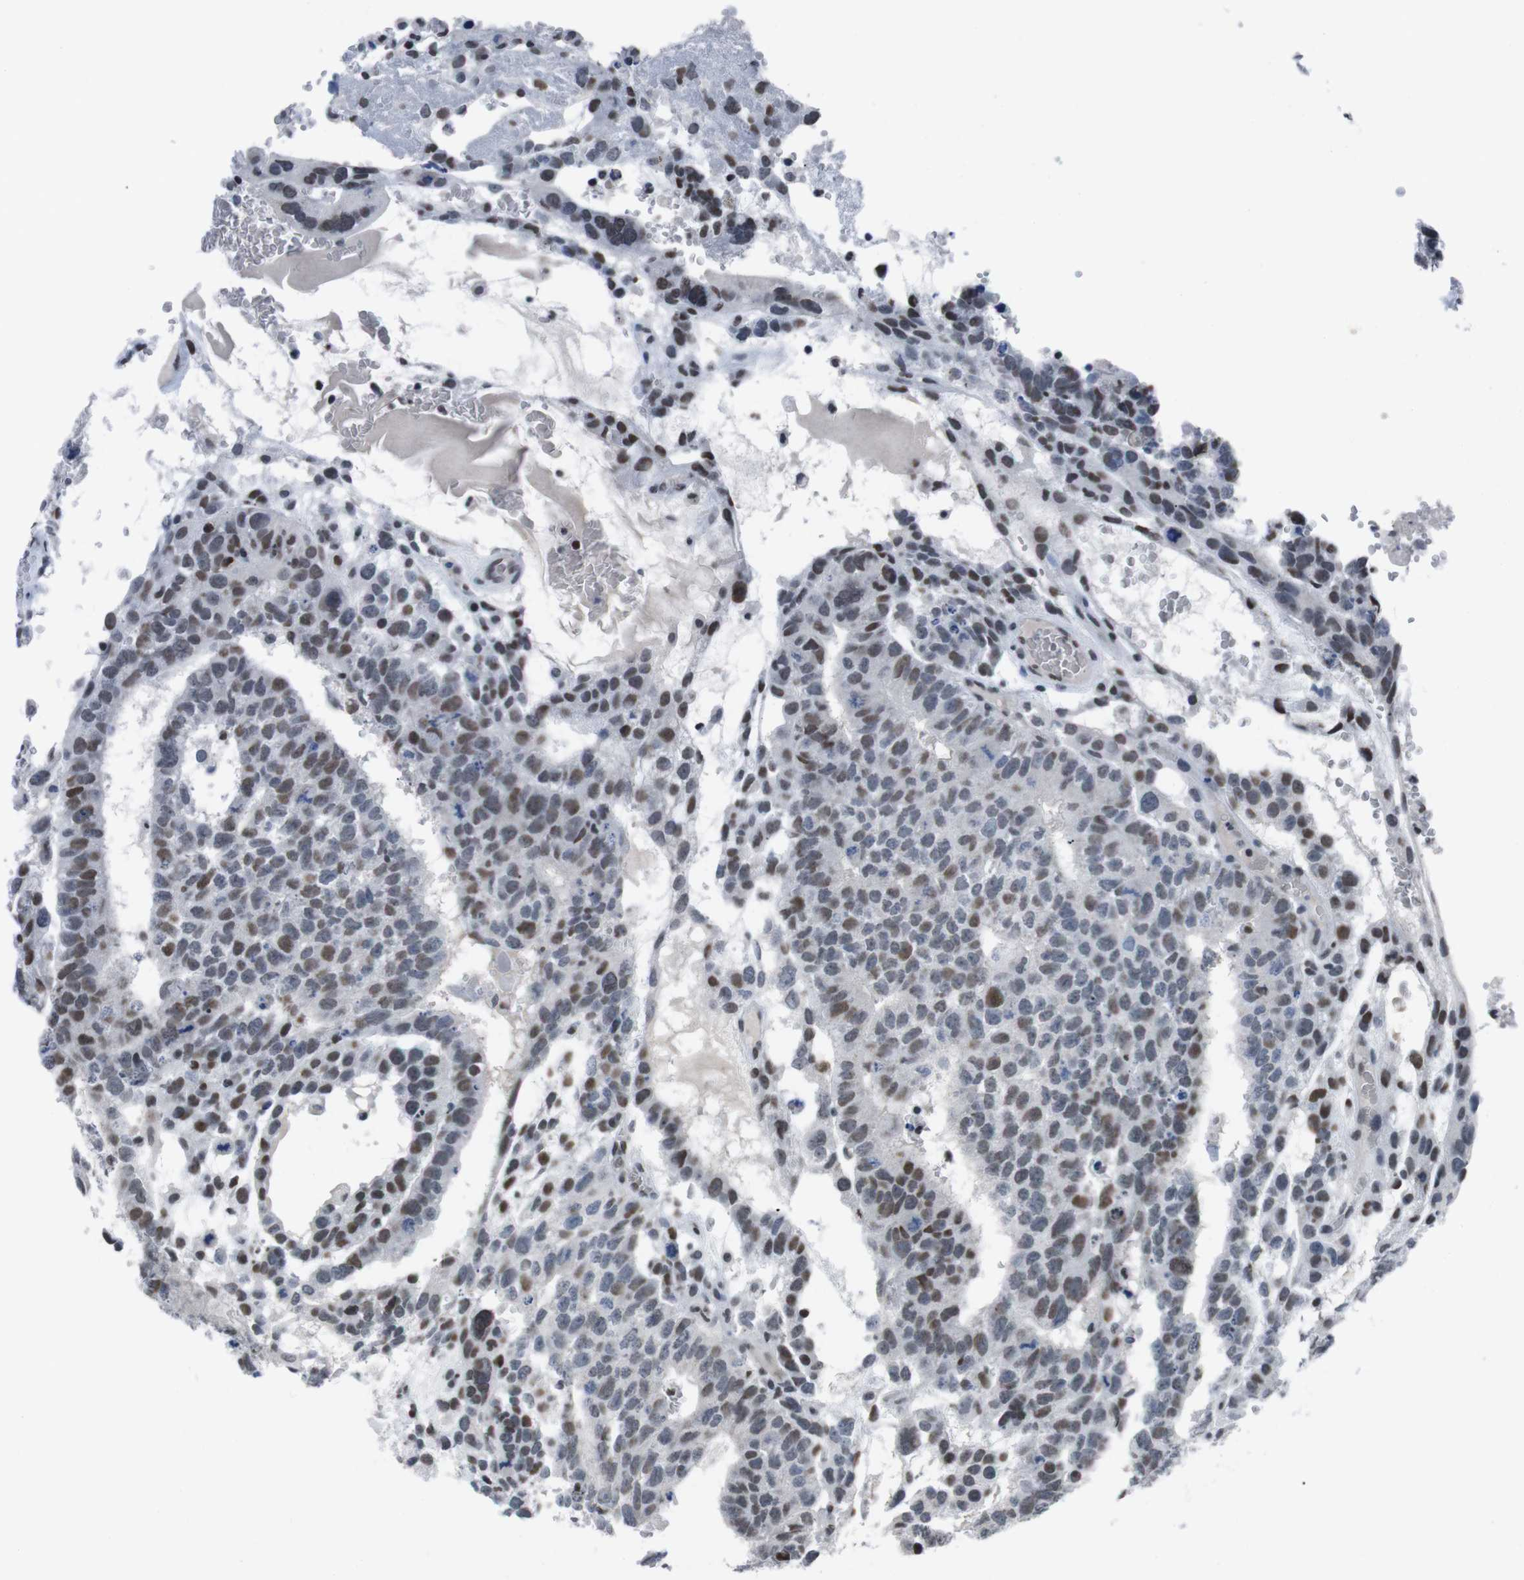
{"staining": {"intensity": "moderate", "quantity": "25%-75%", "location": "nuclear"}, "tissue": "testis cancer", "cell_type": "Tumor cells", "image_type": "cancer", "snomed": [{"axis": "morphology", "description": "Seminoma, NOS"}, {"axis": "morphology", "description": "Carcinoma, Embryonal, NOS"}, {"axis": "topography", "description": "Testis"}], "caption": "The histopathology image reveals immunohistochemical staining of testis cancer (seminoma). There is moderate nuclear positivity is appreciated in approximately 25%-75% of tumor cells. (Brightfield microscopy of DAB IHC at high magnification).", "gene": "PIP4P2", "patient": {"sex": "male", "age": 52}}